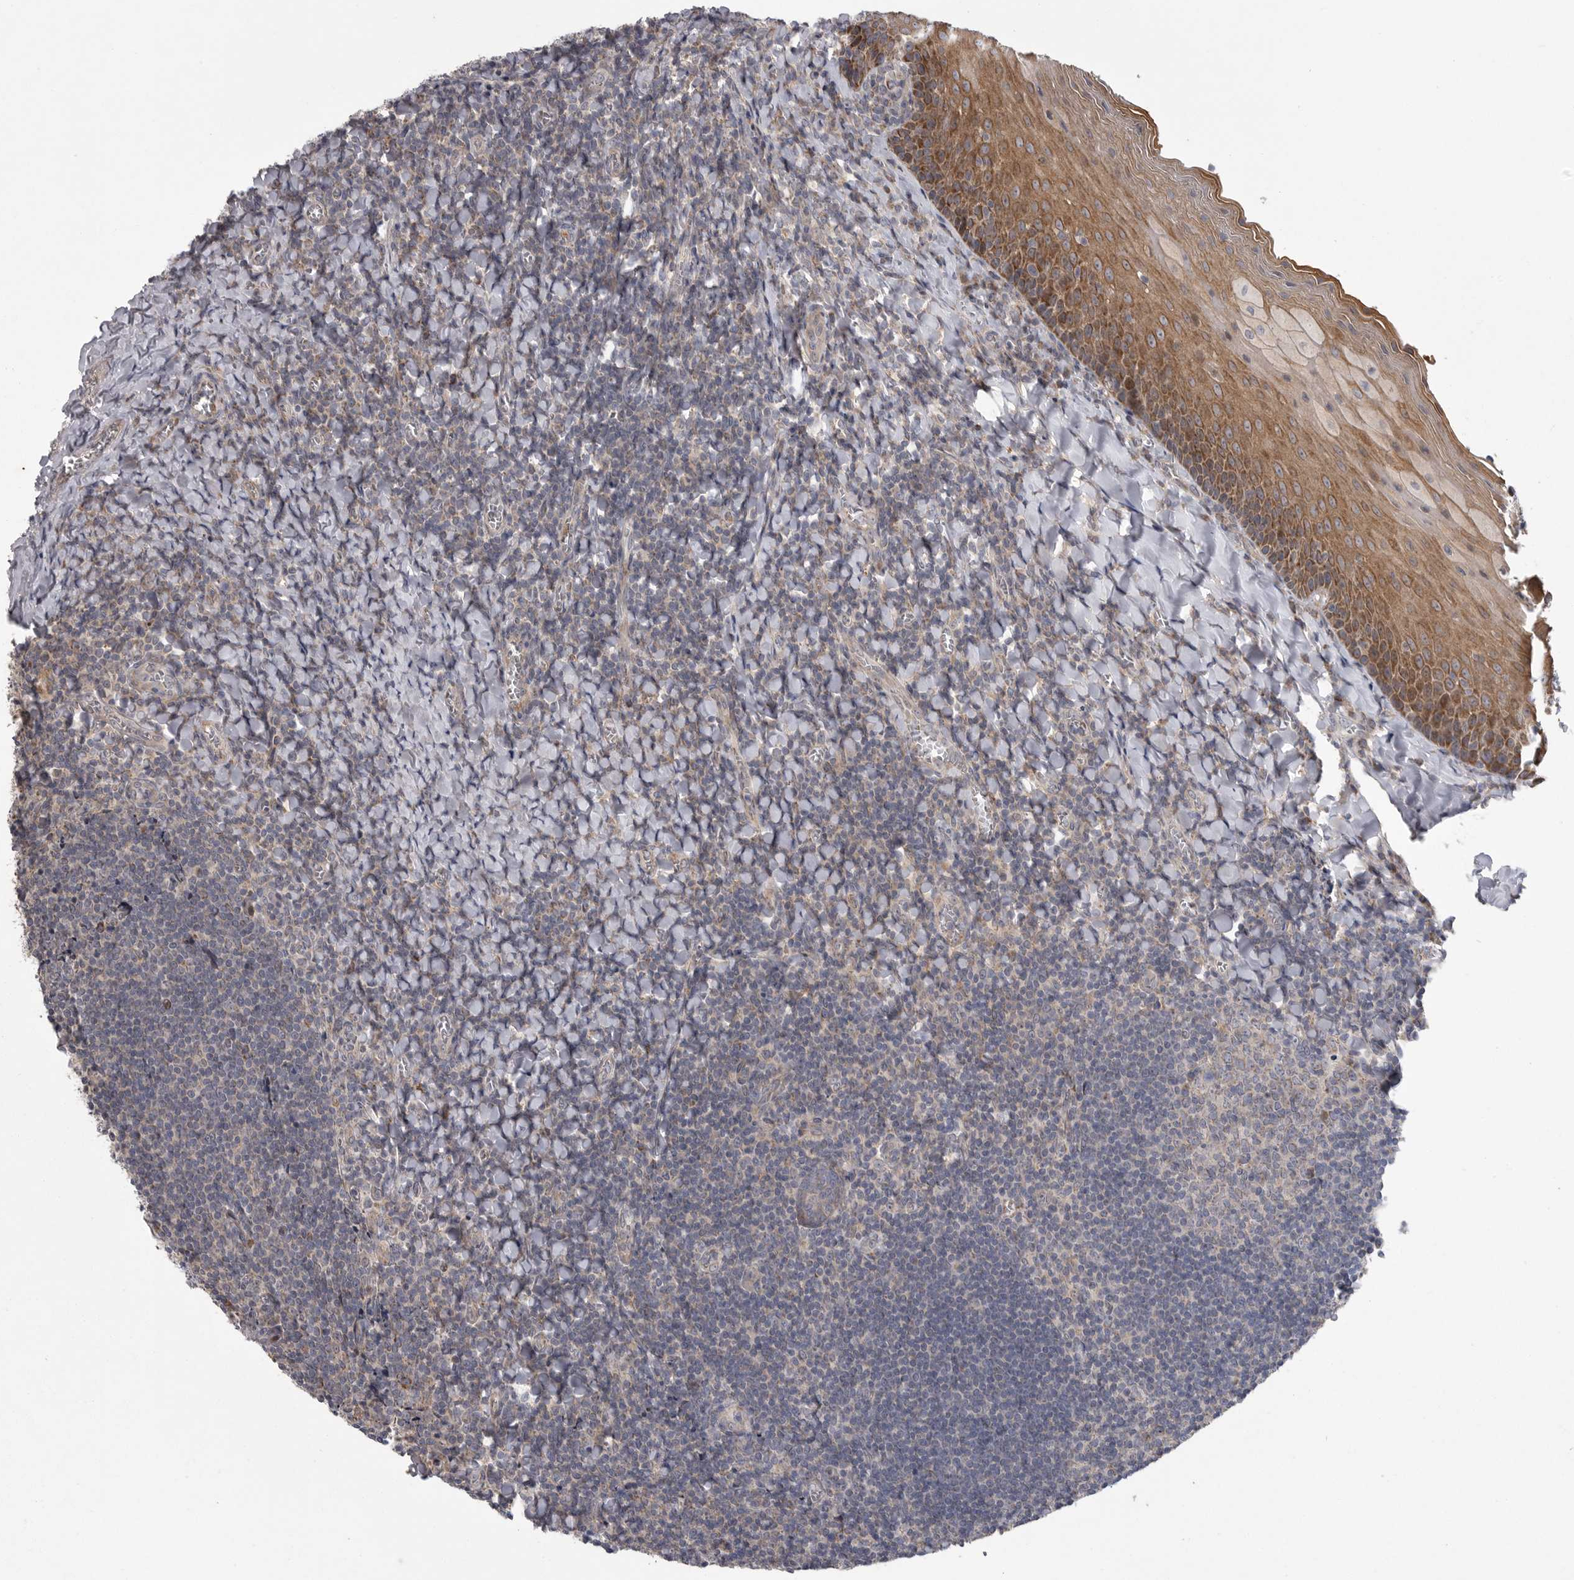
{"staining": {"intensity": "negative", "quantity": "none", "location": "none"}, "tissue": "tonsil", "cell_type": "Germinal center cells", "image_type": "normal", "snomed": [{"axis": "morphology", "description": "Normal tissue, NOS"}, {"axis": "topography", "description": "Tonsil"}], "caption": "The micrograph shows no staining of germinal center cells in normal tonsil.", "gene": "CRP", "patient": {"sex": "male", "age": 27}}